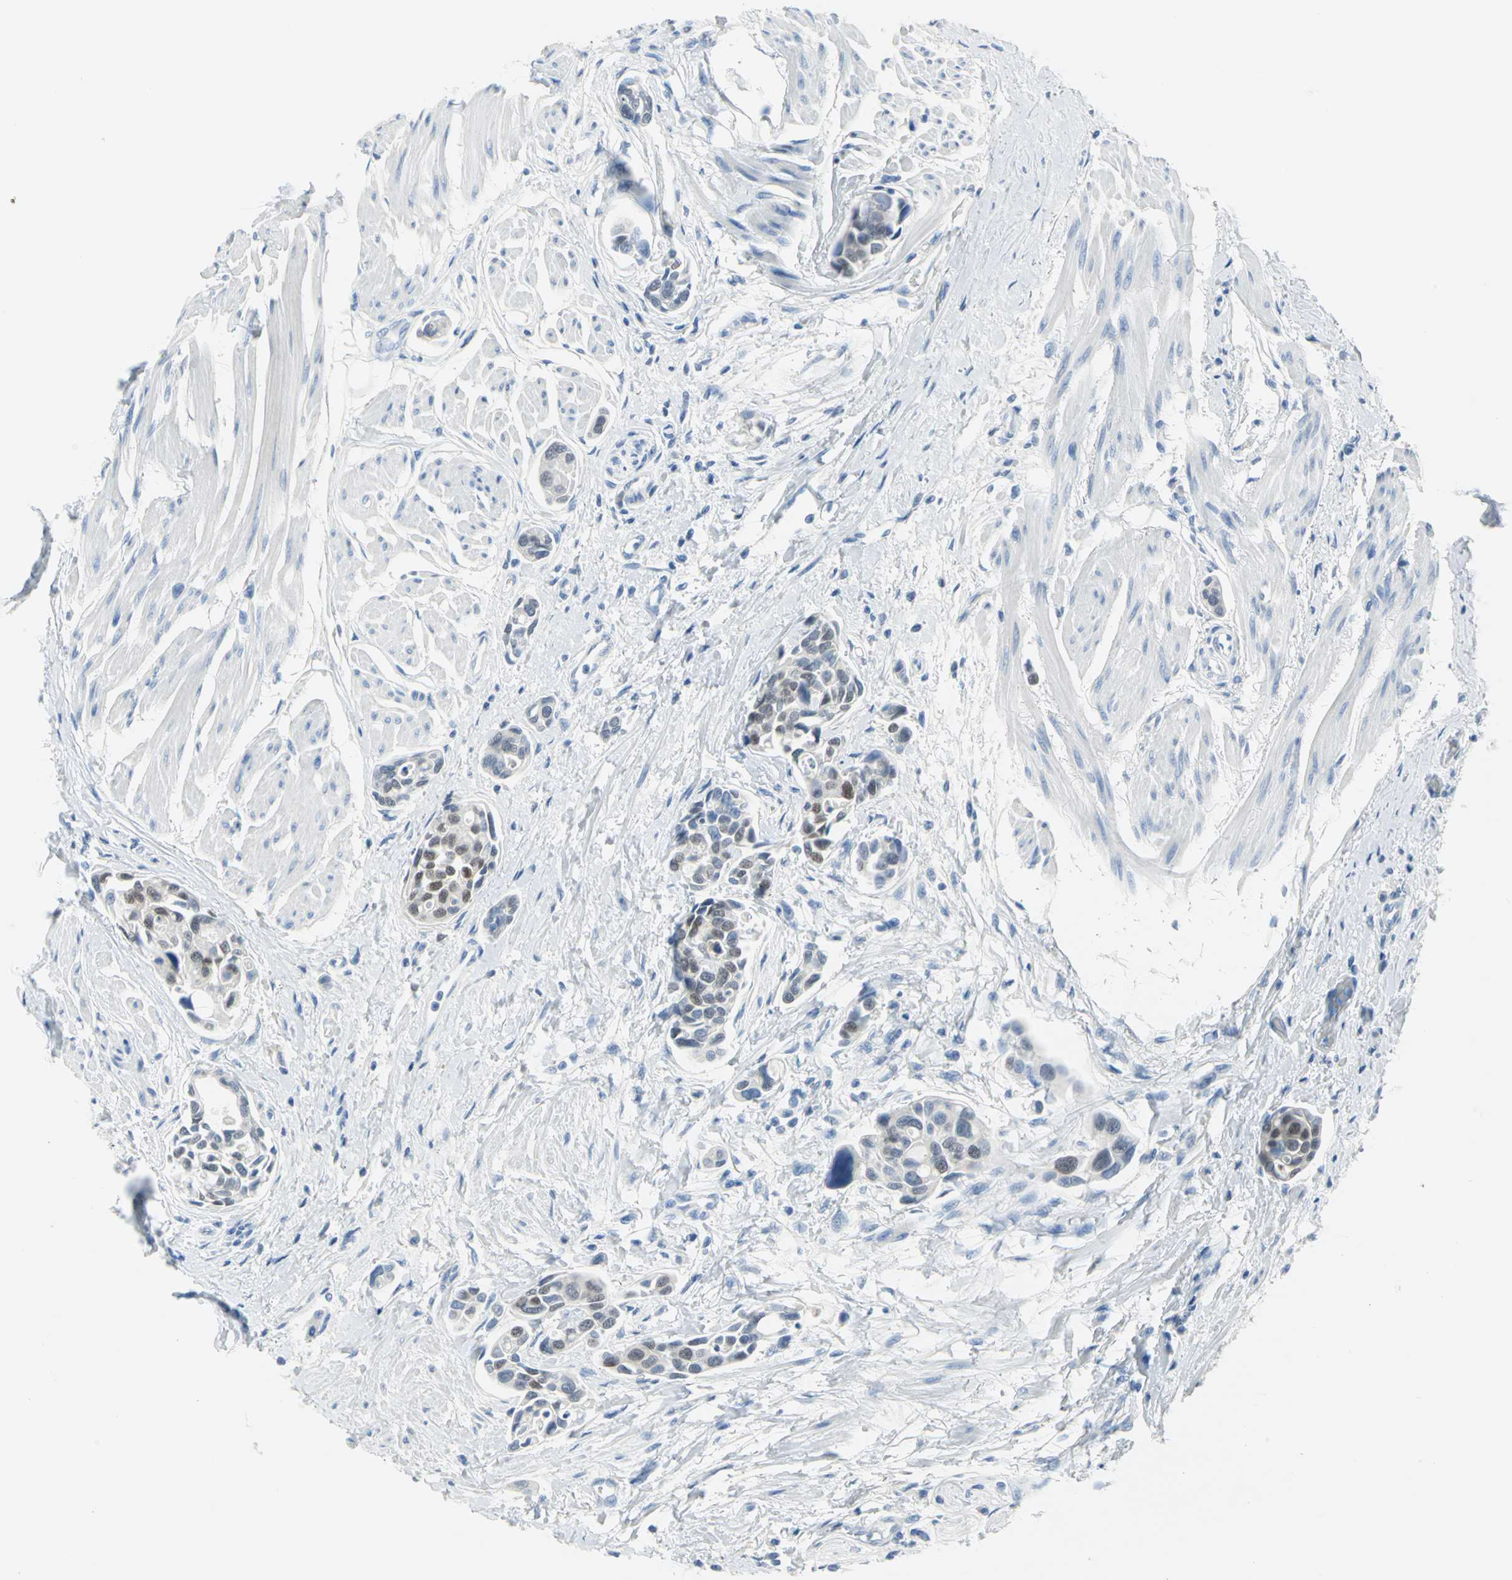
{"staining": {"intensity": "weak", "quantity": "<25%", "location": "cytoplasmic/membranous,nuclear"}, "tissue": "urothelial cancer", "cell_type": "Tumor cells", "image_type": "cancer", "snomed": [{"axis": "morphology", "description": "Urothelial carcinoma, High grade"}, {"axis": "topography", "description": "Urinary bladder"}], "caption": "A micrograph of human urothelial cancer is negative for staining in tumor cells.", "gene": "SFN", "patient": {"sex": "male", "age": 78}}